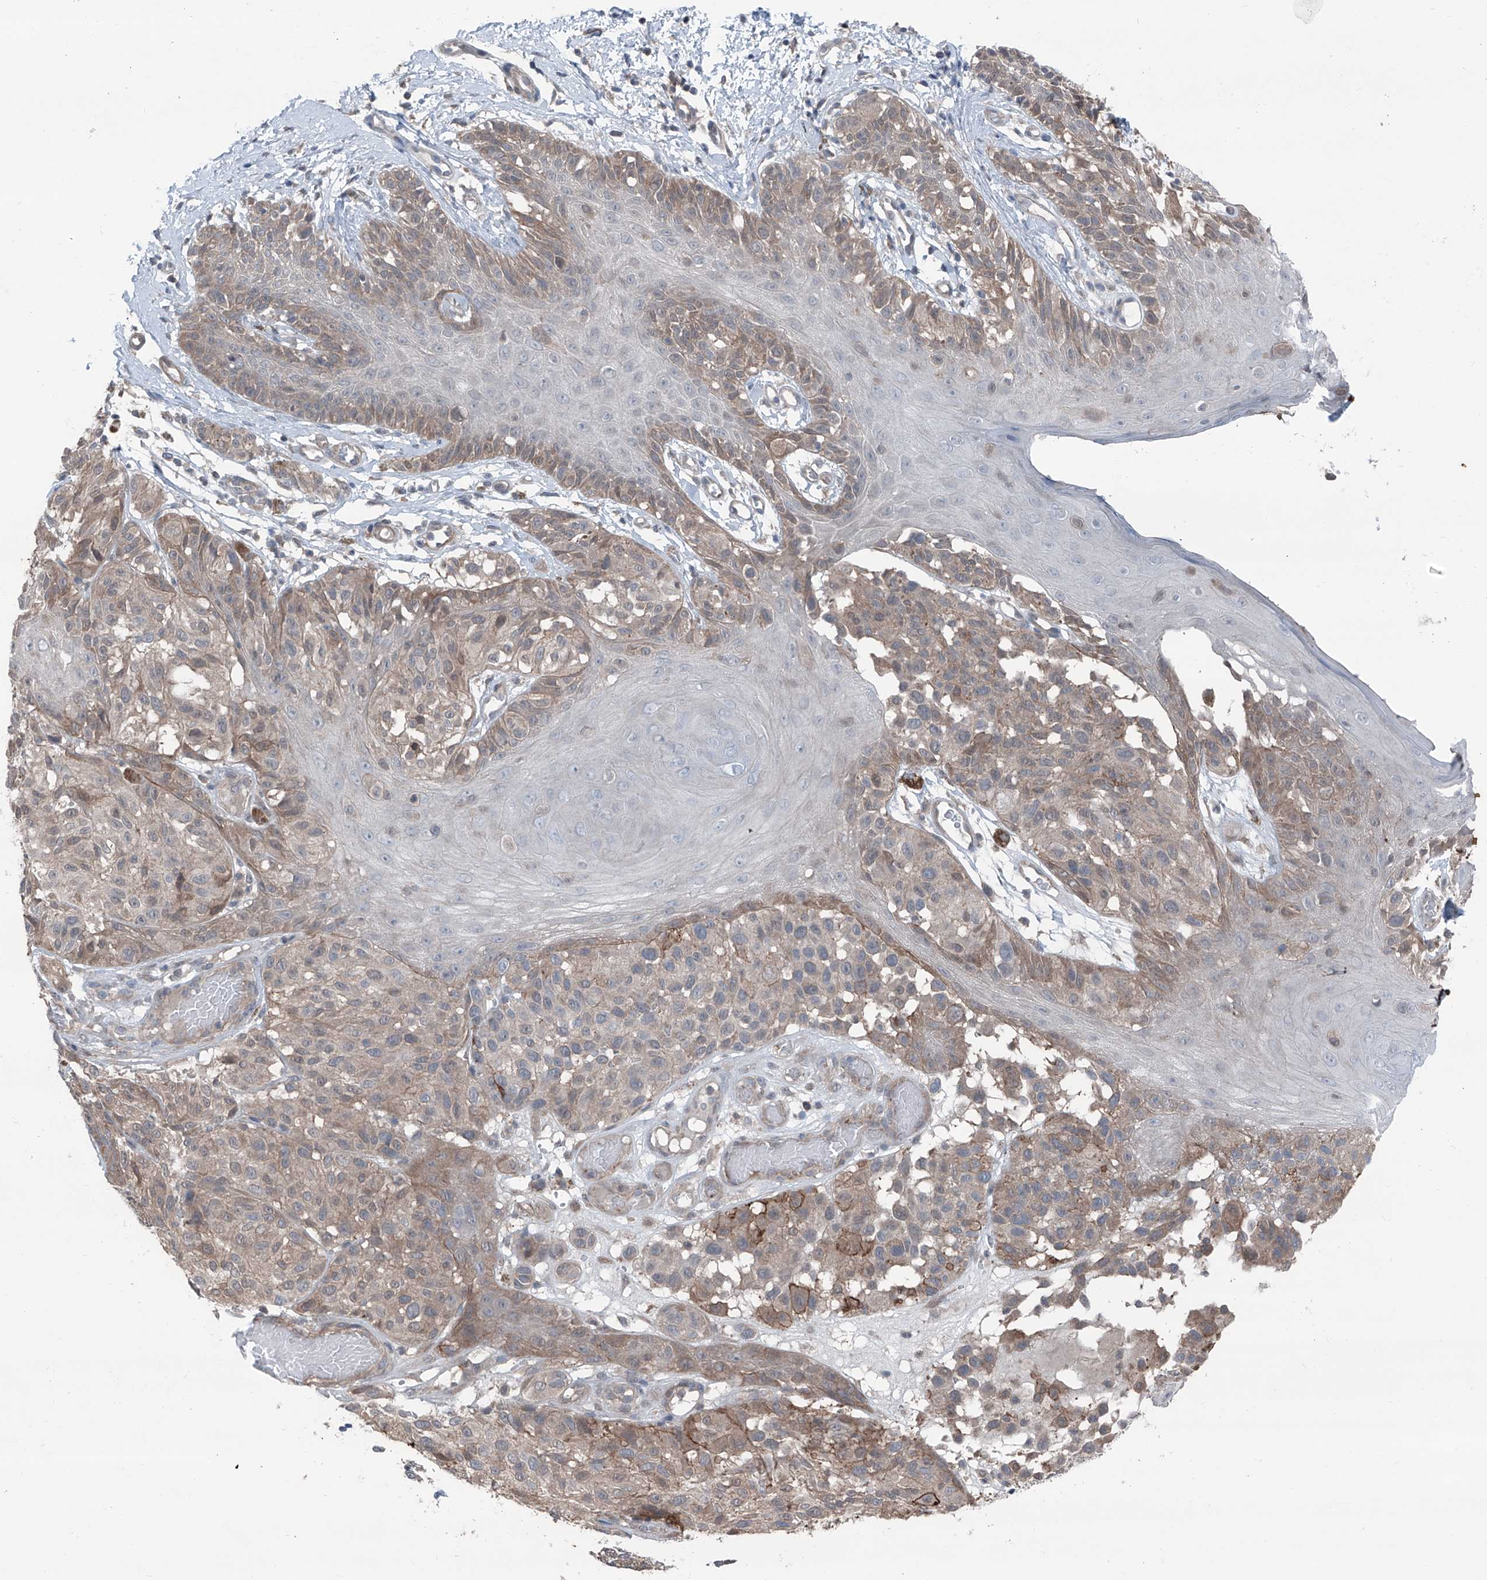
{"staining": {"intensity": "weak", "quantity": "<25%", "location": "cytoplasmic/membranous"}, "tissue": "melanoma", "cell_type": "Tumor cells", "image_type": "cancer", "snomed": [{"axis": "morphology", "description": "Malignant melanoma, NOS"}, {"axis": "topography", "description": "Skin"}], "caption": "The histopathology image displays no significant expression in tumor cells of melanoma.", "gene": "HSPB11", "patient": {"sex": "male", "age": 83}}